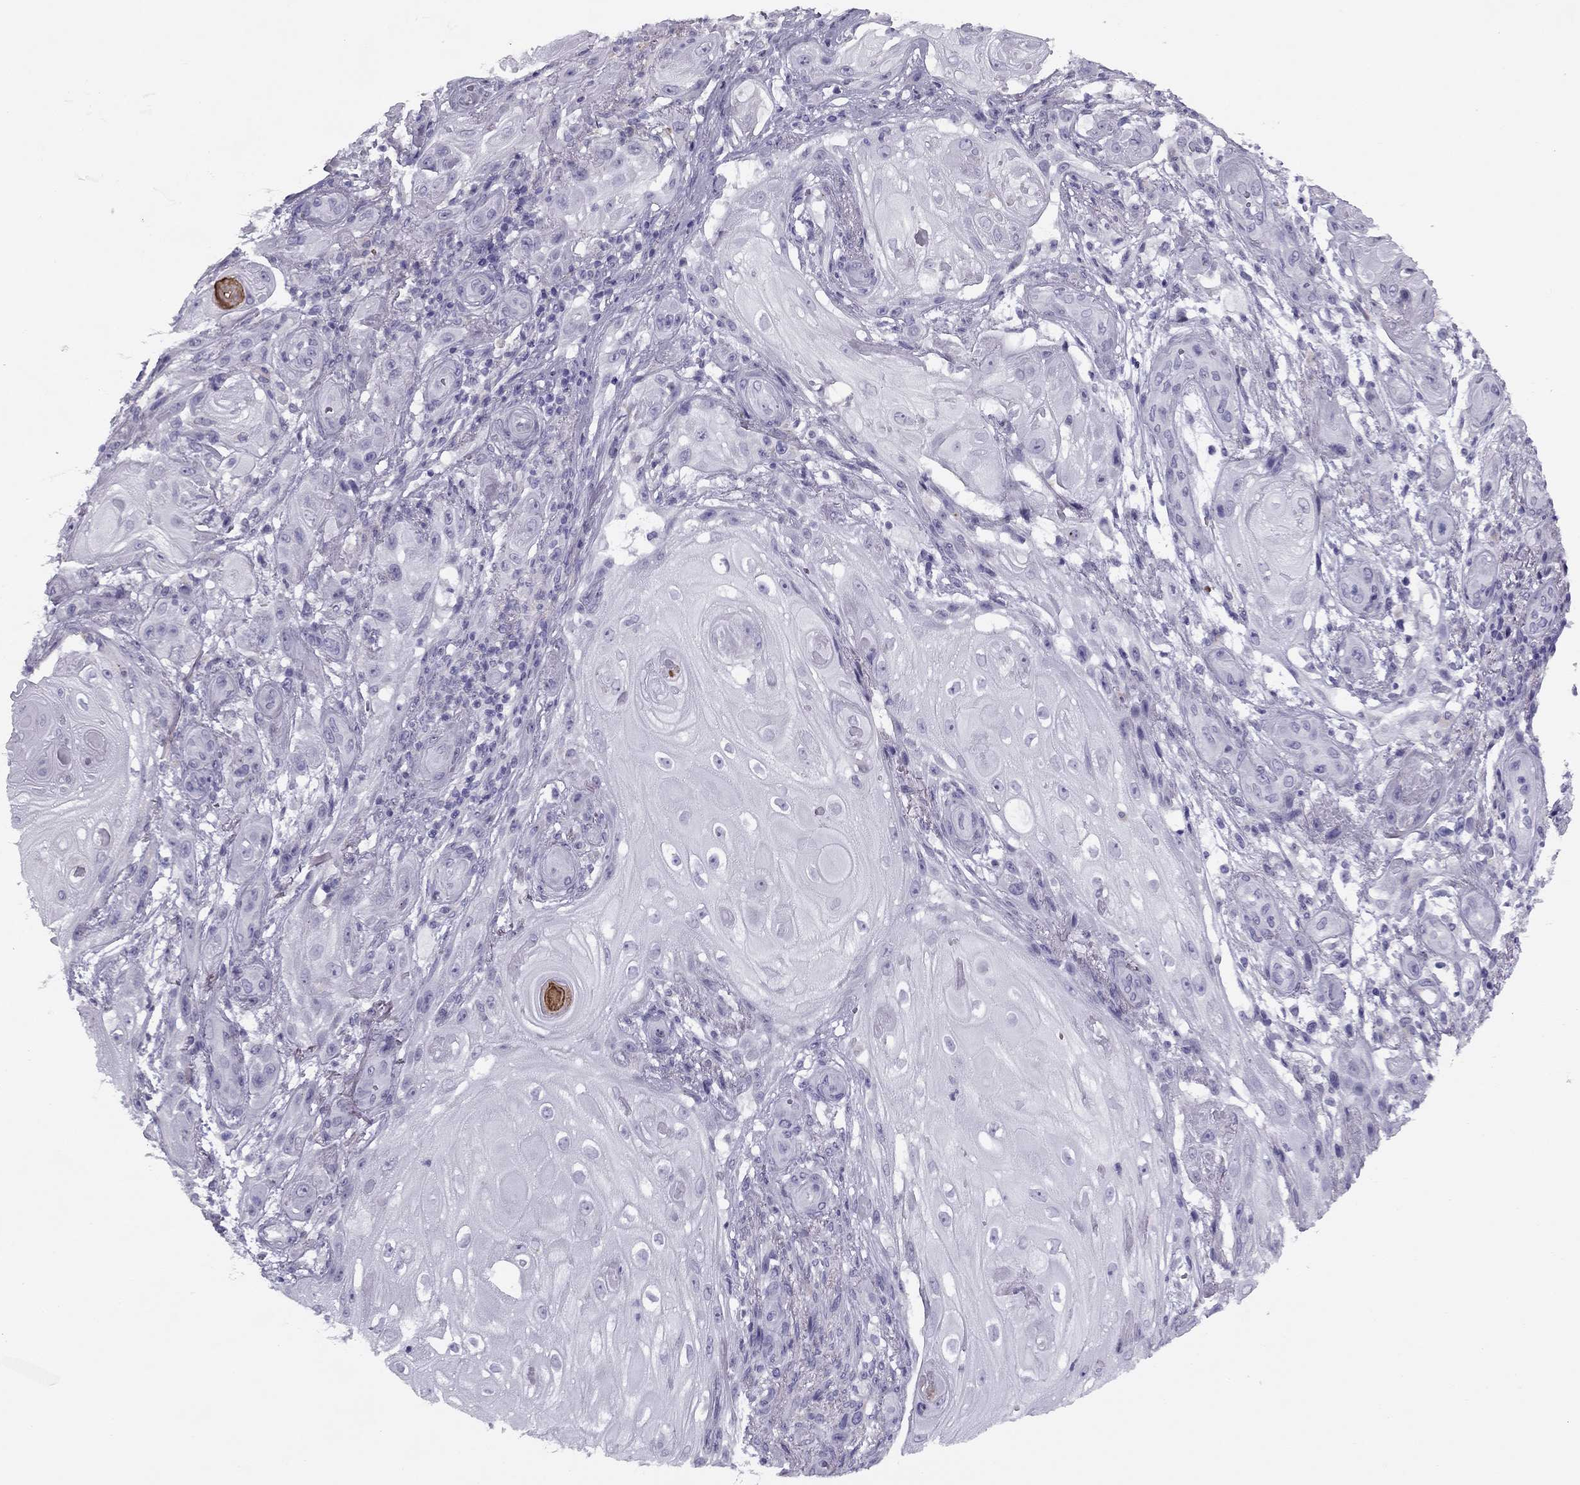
{"staining": {"intensity": "negative", "quantity": "none", "location": "none"}, "tissue": "skin cancer", "cell_type": "Tumor cells", "image_type": "cancer", "snomed": [{"axis": "morphology", "description": "Squamous cell carcinoma, NOS"}, {"axis": "topography", "description": "Skin"}], "caption": "DAB (3,3'-diaminobenzidine) immunohistochemical staining of squamous cell carcinoma (skin) demonstrates no significant expression in tumor cells.", "gene": "MC5R", "patient": {"sex": "male", "age": 62}}